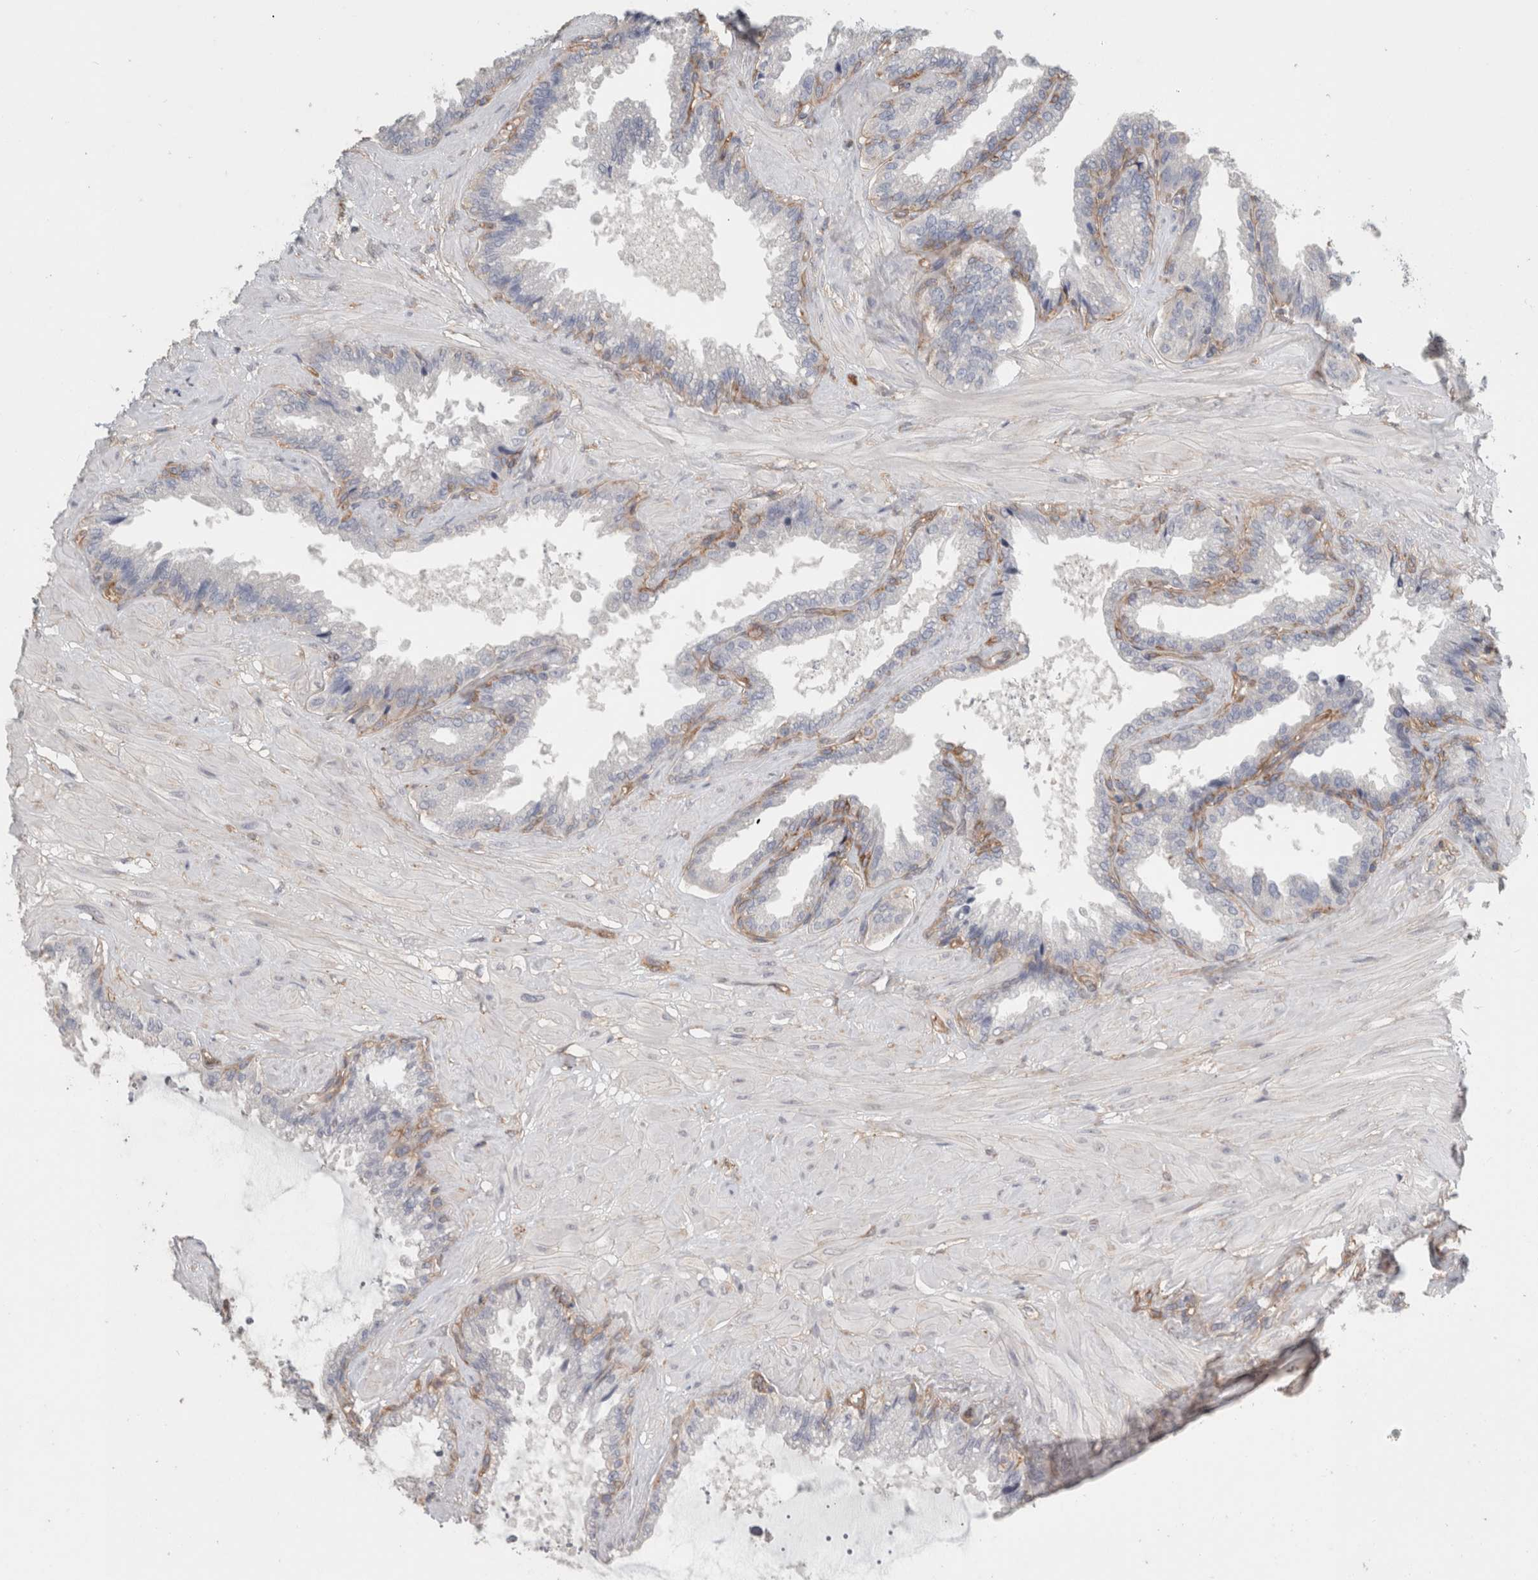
{"staining": {"intensity": "moderate", "quantity": "<25%", "location": "cytoplasmic/membranous"}, "tissue": "seminal vesicle", "cell_type": "Glandular cells", "image_type": "normal", "snomed": [{"axis": "morphology", "description": "Normal tissue, NOS"}, {"axis": "topography", "description": "Seminal veicle"}], "caption": "The photomicrograph exhibits a brown stain indicating the presence of a protein in the cytoplasmic/membranous of glandular cells in seminal vesicle. (IHC, brightfield microscopy, high magnification).", "gene": "RASAL2", "patient": {"sex": "male", "age": 46}}